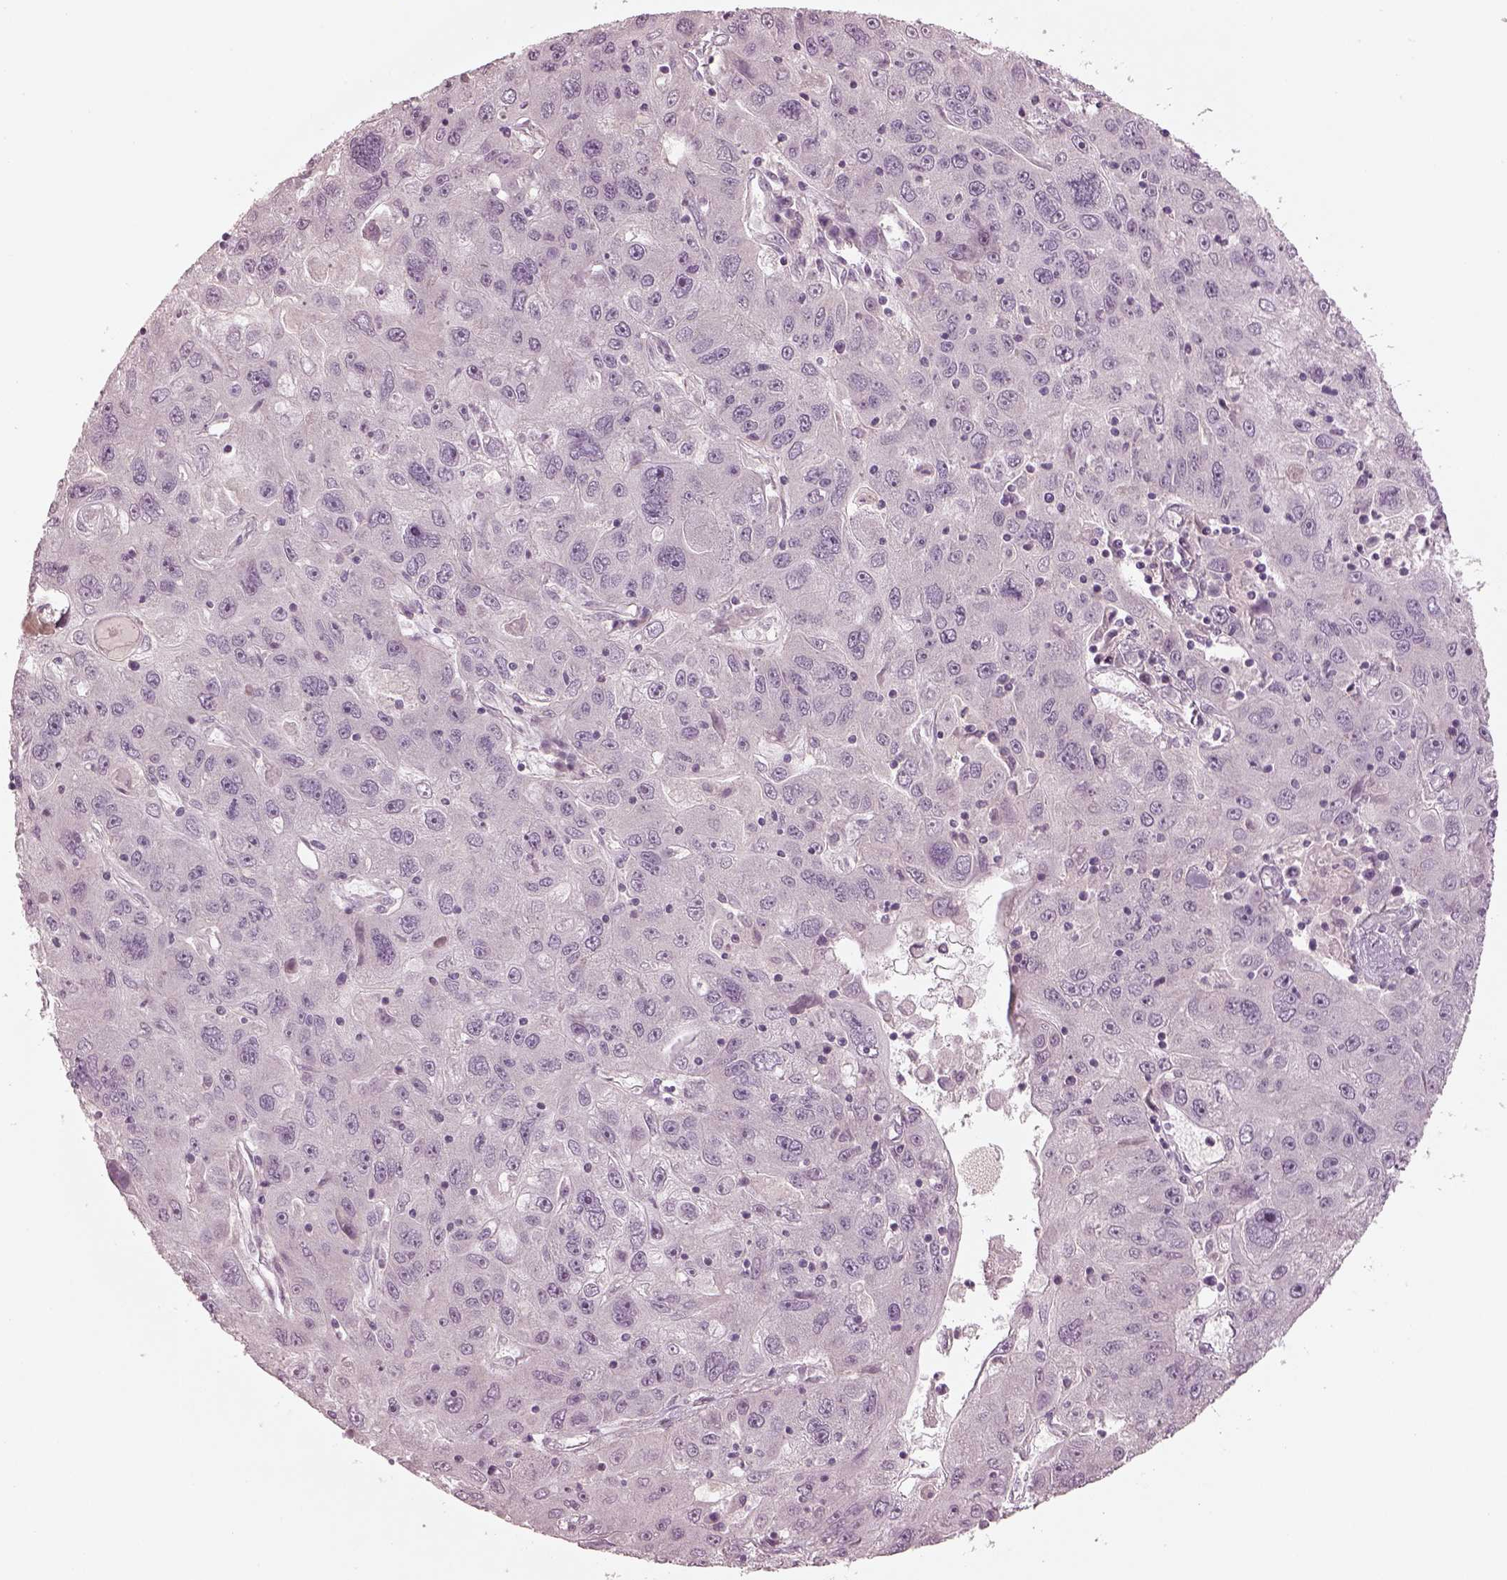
{"staining": {"intensity": "negative", "quantity": "none", "location": "none"}, "tissue": "stomach cancer", "cell_type": "Tumor cells", "image_type": "cancer", "snomed": [{"axis": "morphology", "description": "Adenocarcinoma, NOS"}, {"axis": "topography", "description": "Stomach"}], "caption": "Immunohistochemistry histopathology image of stomach adenocarcinoma stained for a protein (brown), which demonstrates no positivity in tumor cells. (Immunohistochemistry, brightfield microscopy, high magnification).", "gene": "SPATA6L", "patient": {"sex": "male", "age": 56}}